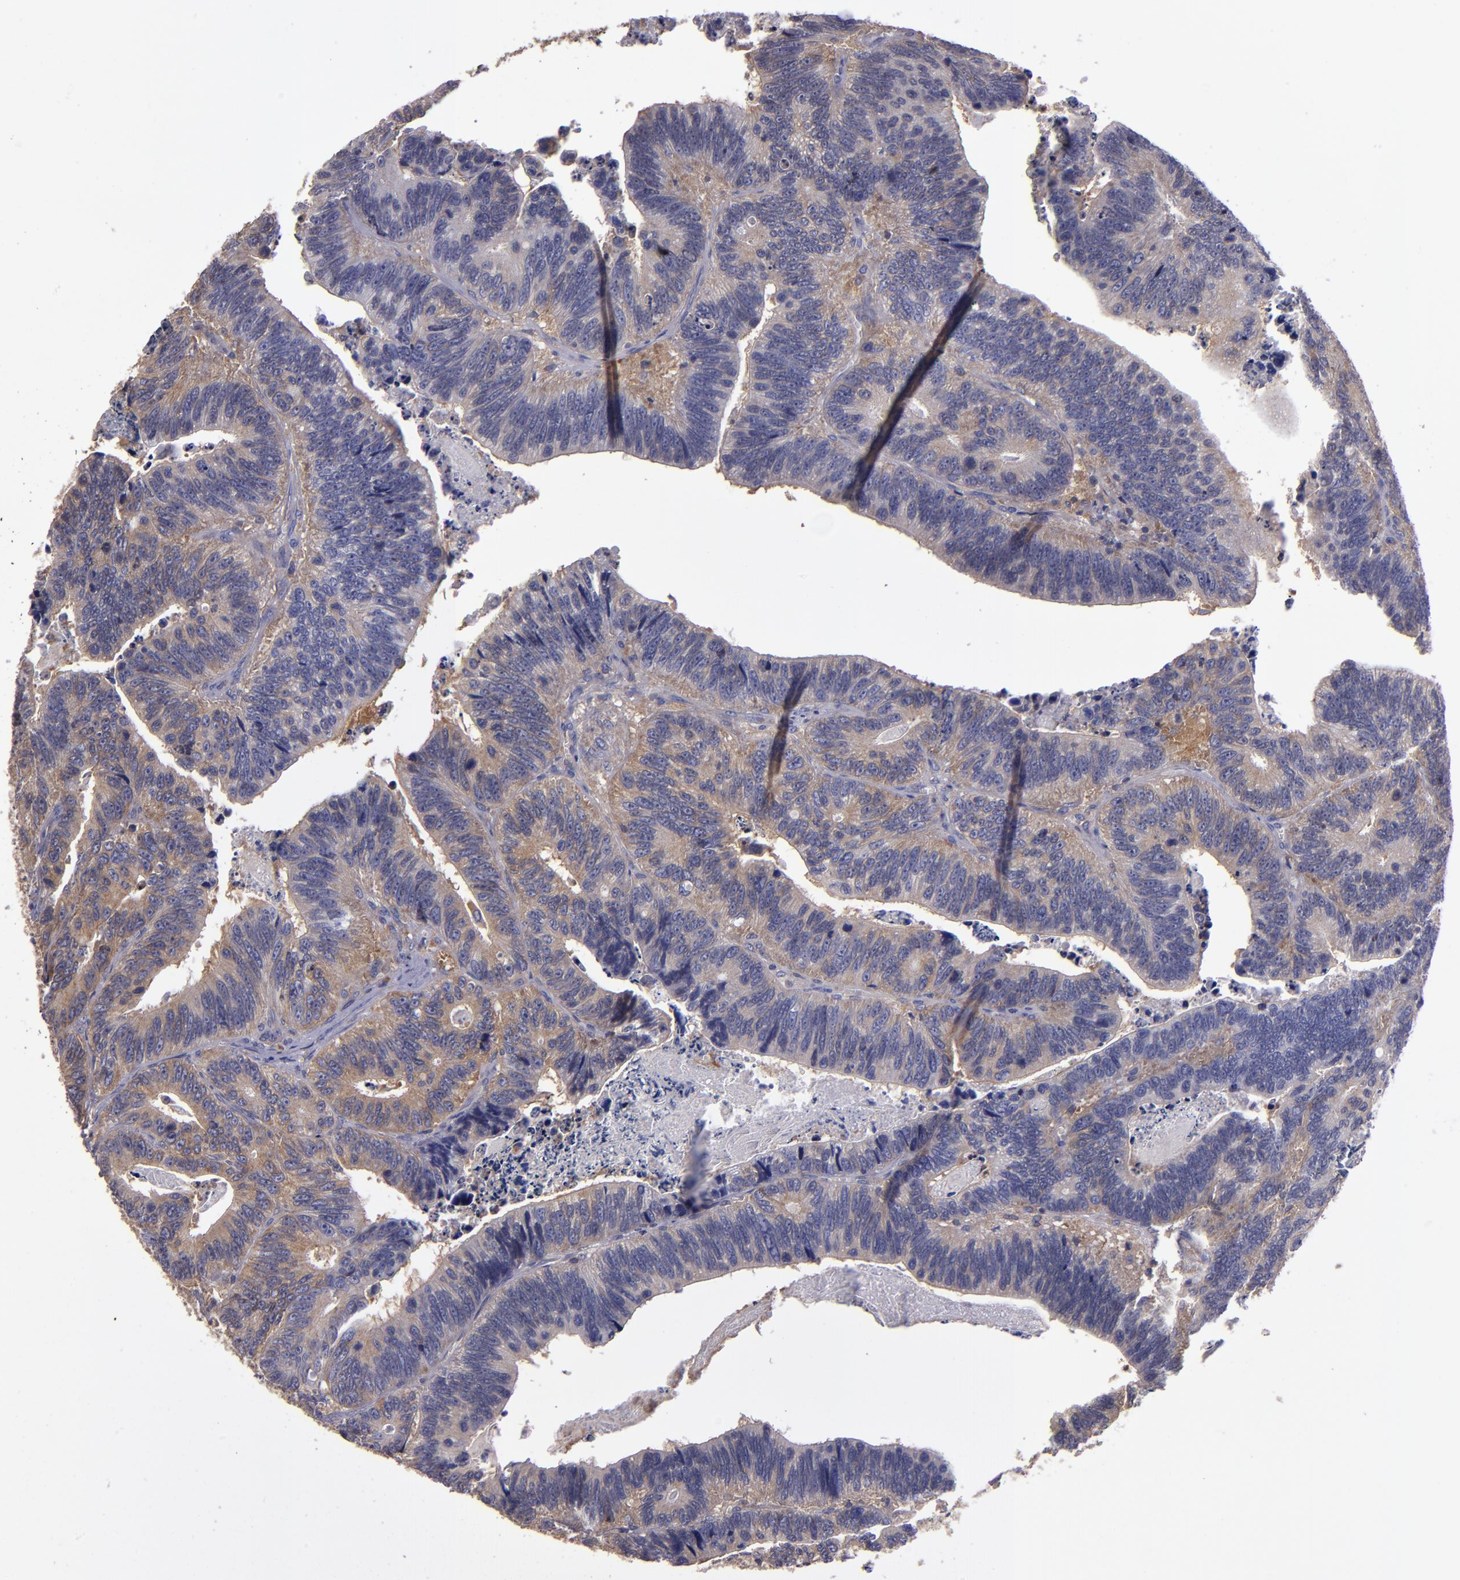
{"staining": {"intensity": "weak", "quantity": "25%-75%", "location": "cytoplasmic/membranous"}, "tissue": "colorectal cancer", "cell_type": "Tumor cells", "image_type": "cancer", "snomed": [{"axis": "morphology", "description": "Adenocarcinoma, NOS"}, {"axis": "topography", "description": "Colon"}], "caption": "Colorectal cancer (adenocarcinoma) was stained to show a protein in brown. There is low levels of weak cytoplasmic/membranous positivity in about 25%-75% of tumor cells. Nuclei are stained in blue.", "gene": "CARS1", "patient": {"sex": "male", "age": 72}}